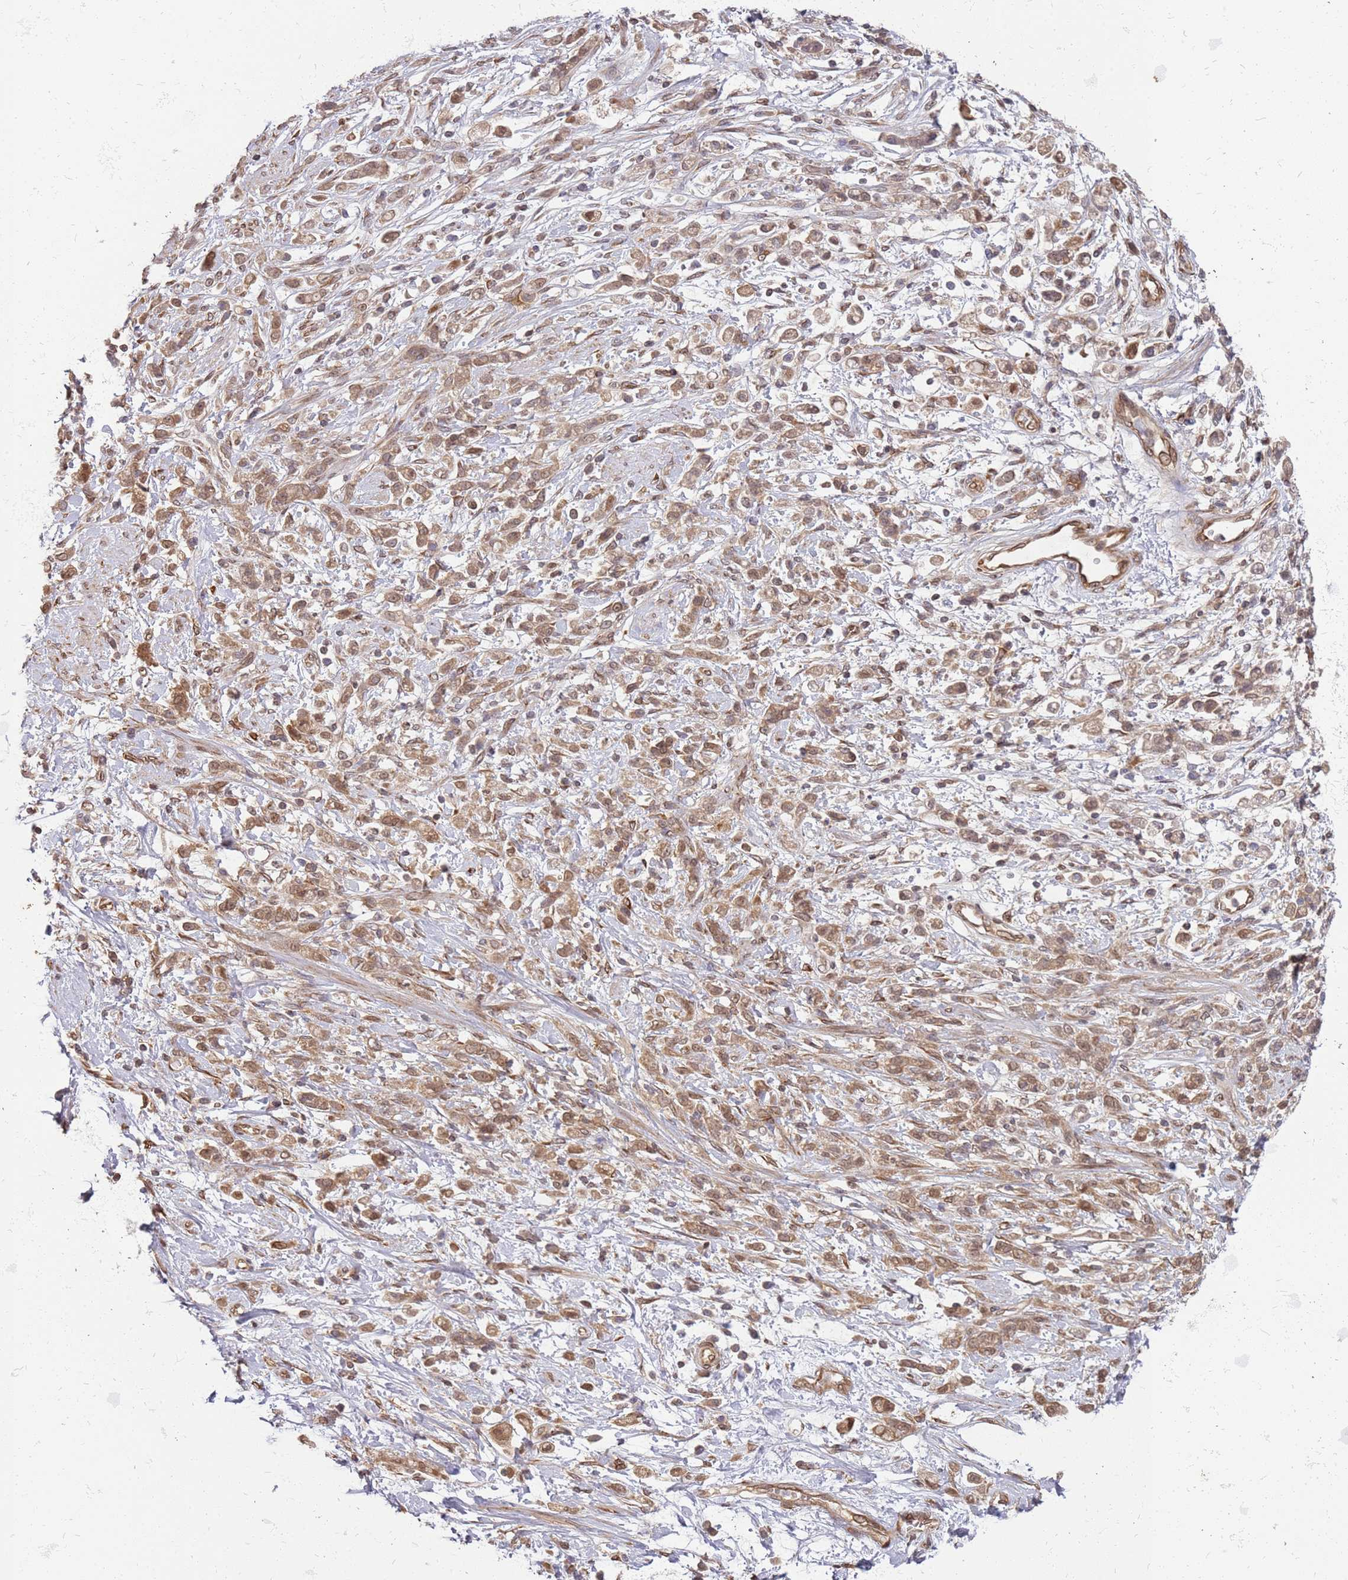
{"staining": {"intensity": "moderate", "quantity": ">75%", "location": "cytoplasmic/membranous,nuclear"}, "tissue": "stomach cancer", "cell_type": "Tumor cells", "image_type": "cancer", "snomed": [{"axis": "morphology", "description": "Adenocarcinoma, NOS"}, {"axis": "topography", "description": "Stomach"}], "caption": "A histopathology image of human stomach cancer stained for a protein exhibits moderate cytoplasmic/membranous and nuclear brown staining in tumor cells.", "gene": "NUDT14", "patient": {"sex": "female", "age": 60}}